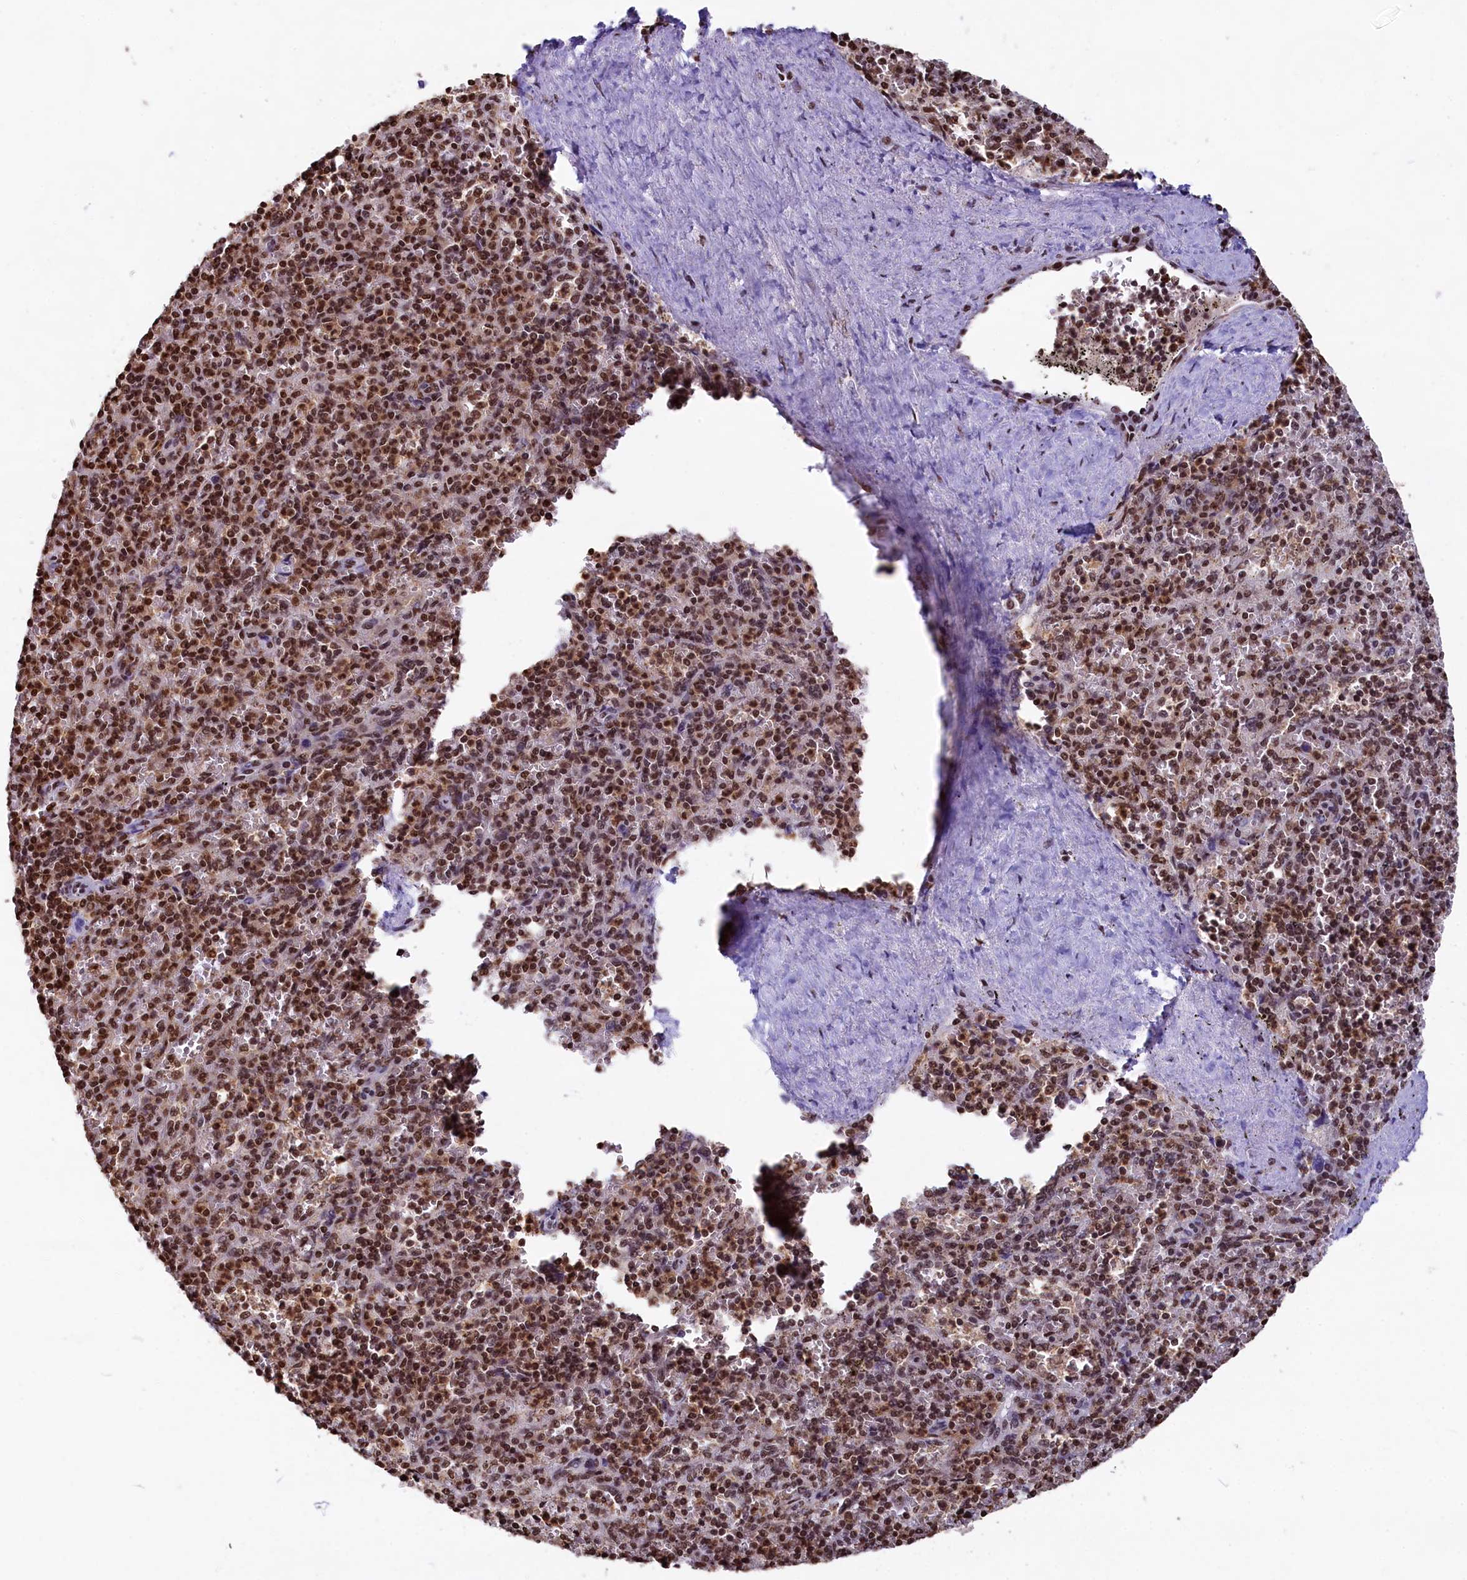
{"staining": {"intensity": "strong", "quantity": ">75%", "location": "nuclear"}, "tissue": "spleen", "cell_type": "Cells in red pulp", "image_type": "normal", "snomed": [{"axis": "morphology", "description": "Normal tissue, NOS"}, {"axis": "topography", "description": "Spleen"}], "caption": "Immunohistochemistry of normal human spleen shows high levels of strong nuclear expression in approximately >75% of cells in red pulp.", "gene": "SNRPD2", "patient": {"sex": "male", "age": 82}}